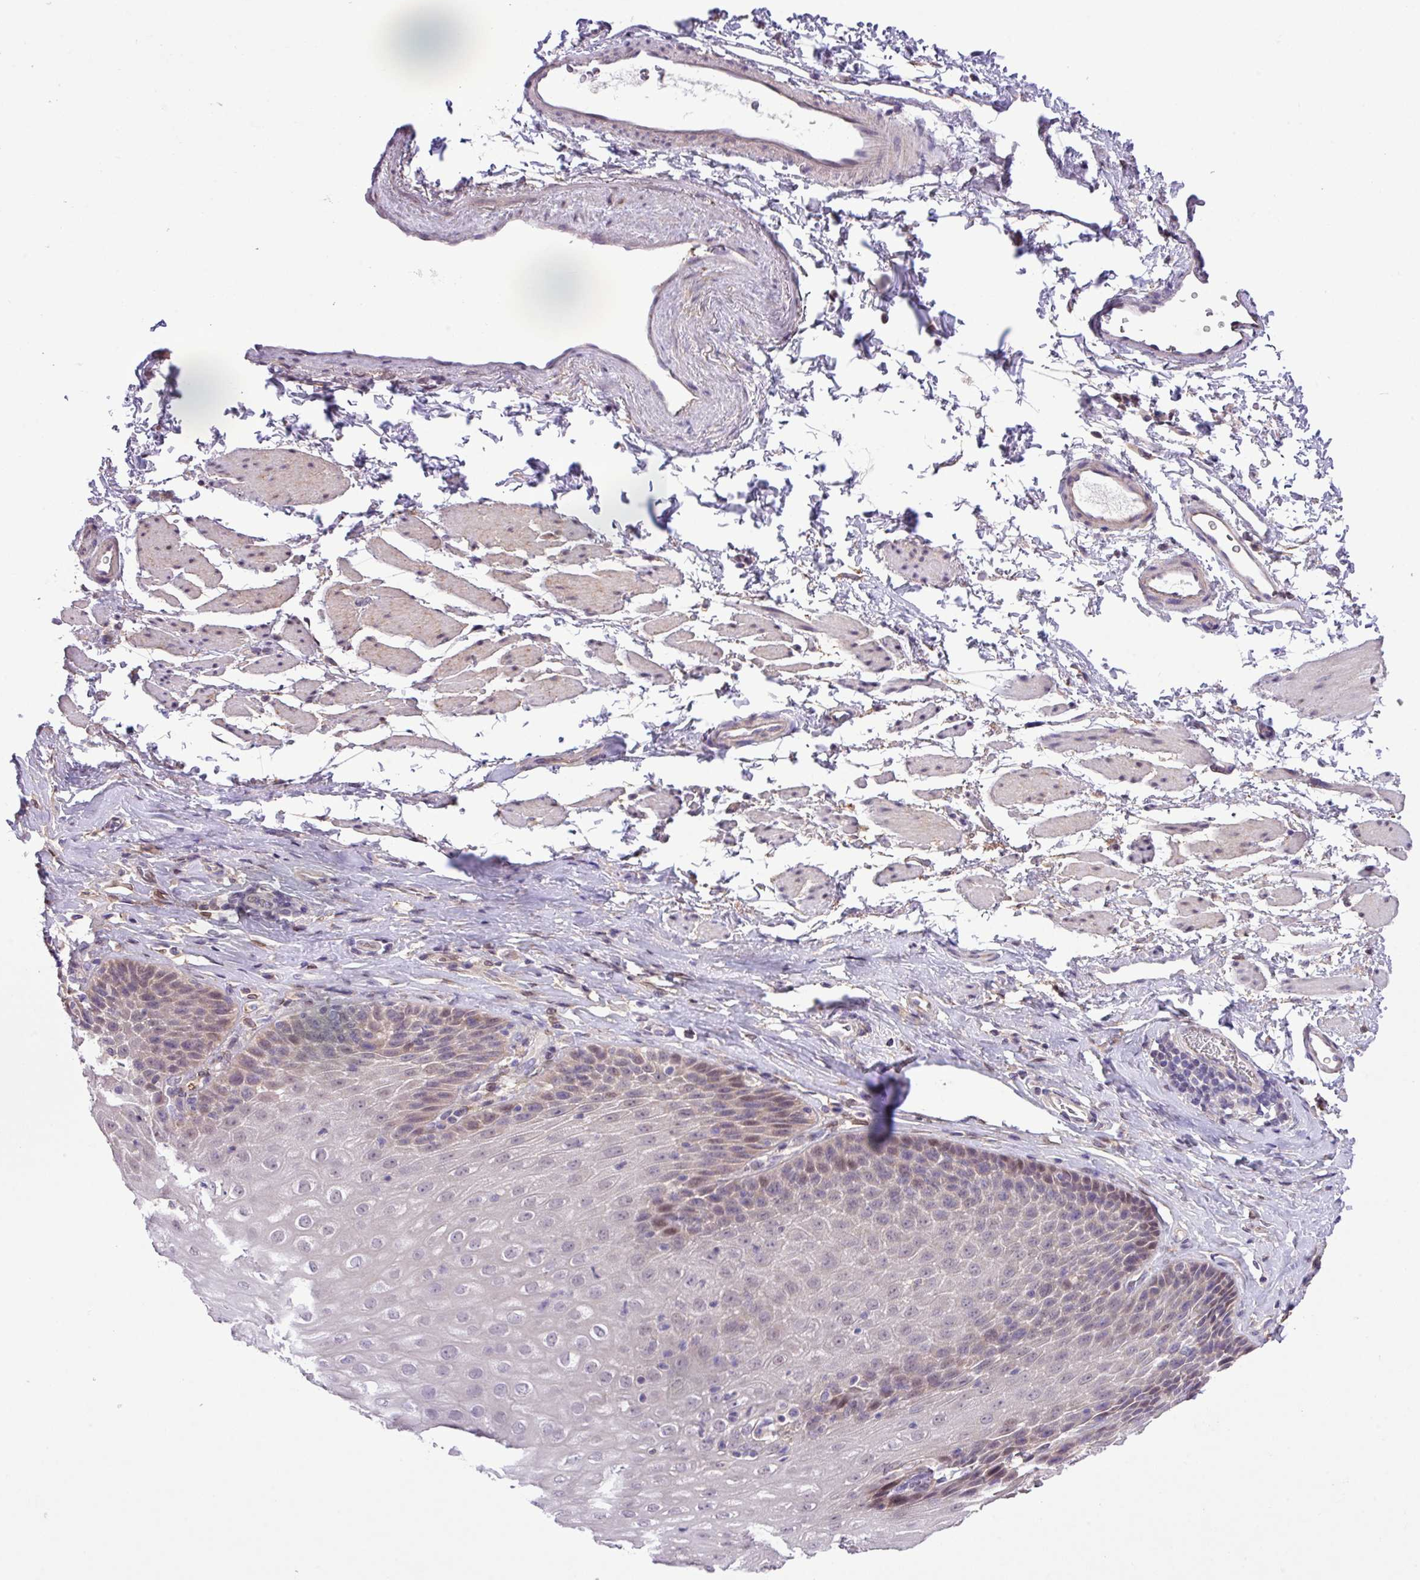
{"staining": {"intensity": "moderate", "quantity": "25%-75%", "location": "nuclear"}, "tissue": "esophagus", "cell_type": "Squamous epithelial cells", "image_type": "normal", "snomed": [{"axis": "morphology", "description": "Normal tissue, NOS"}, {"axis": "topography", "description": "Esophagus"}], "caption": "The image exhibits a brown stain indicating the presence of a protein in the nuclear of squamous epithelial cells in esophagus.", "gene": "RPP25L", "patient": {"sex": "female", "age": 61}}